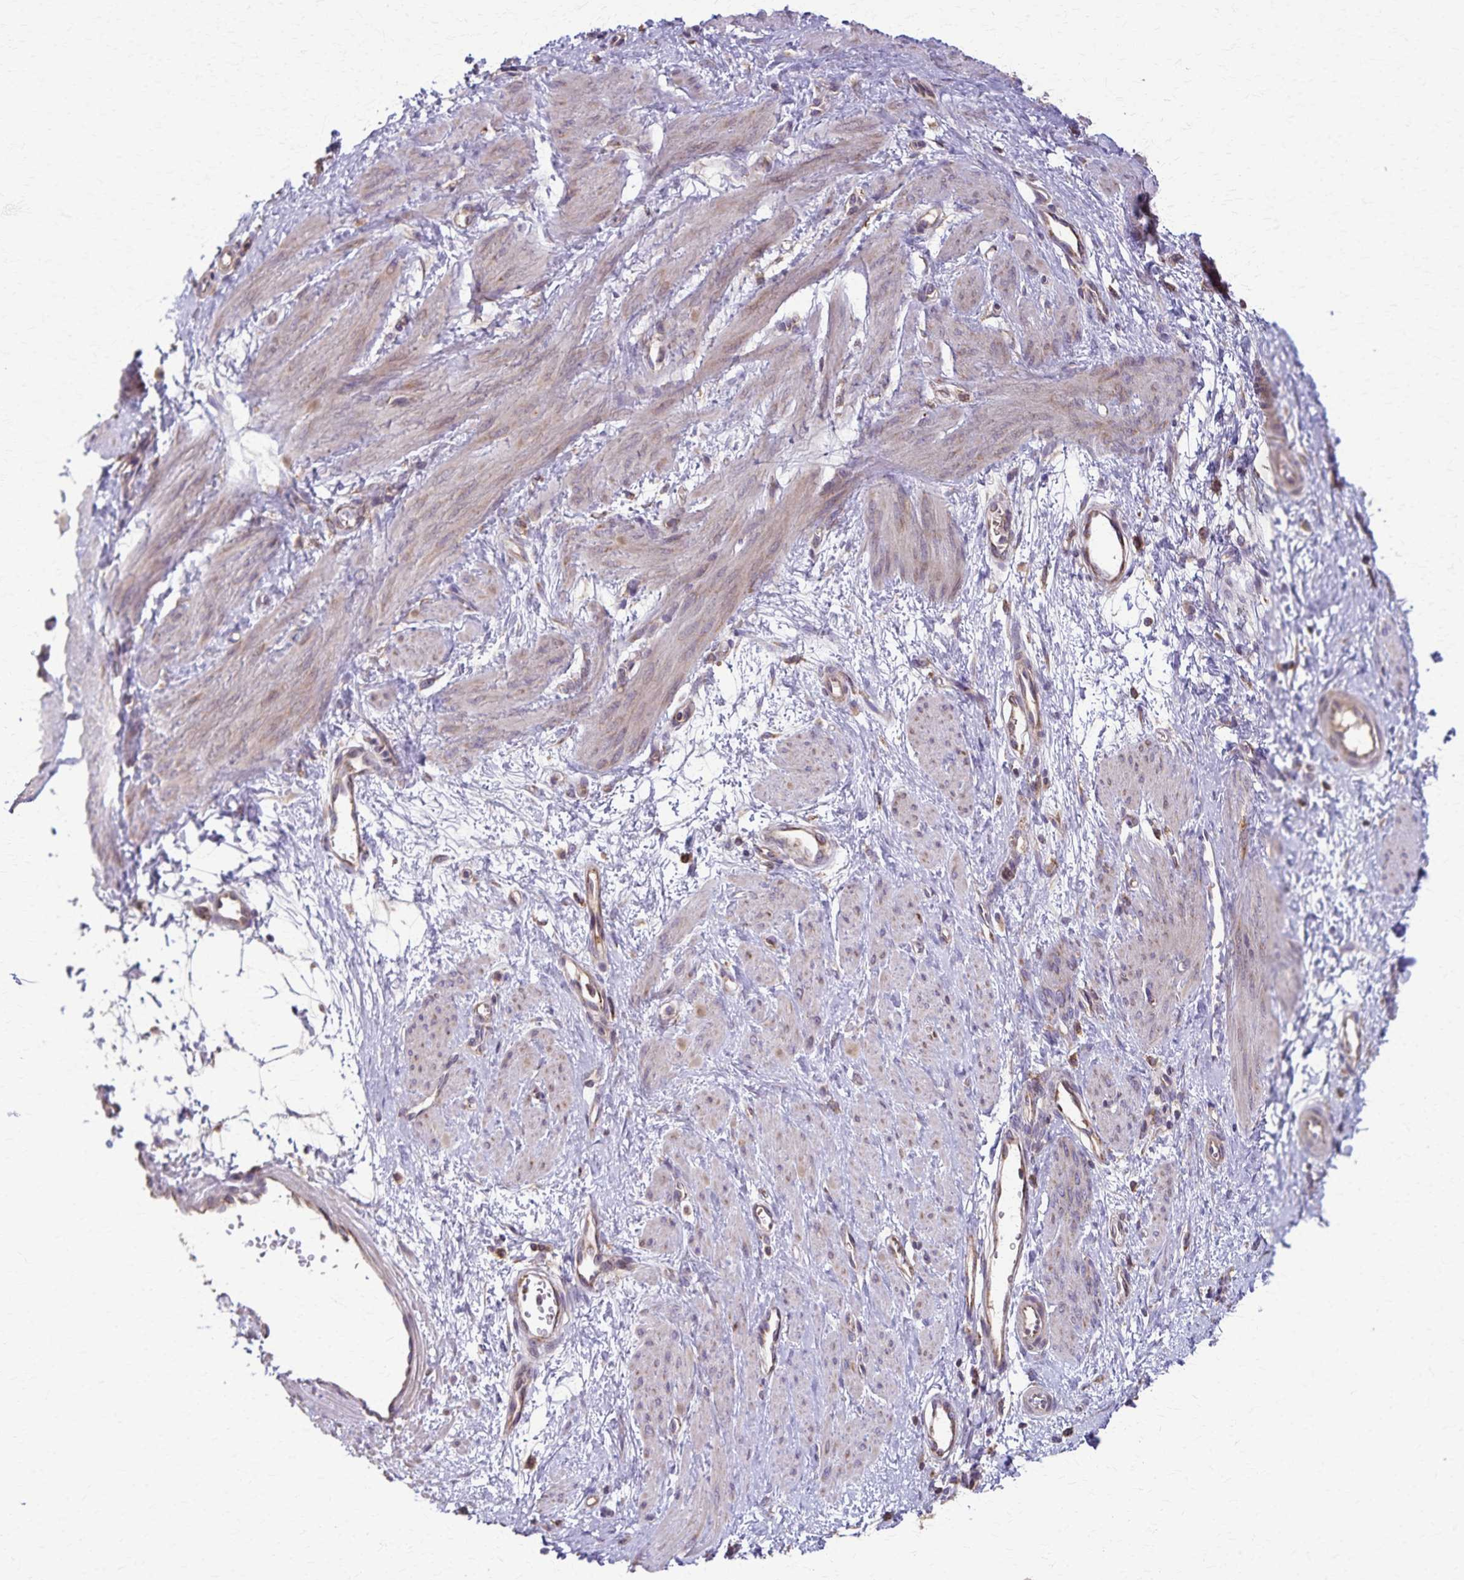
{"staining": {"intensity": "weak", "quantity": "<25%", "location": "cytoplasmic/membranous"}, "tissue": "smooth muscle", "cell_type": "Smooth muscle cells", "image_type": "normal", "snomed": [{"axis": "morphology", "description": "Normal tissue, NOS"}, {"axis": "topography", "description": "Smooth muscle"}, {"axis": "topography", "description": "Uterus"}], "caption": "Smooth muscle cells show no significant protein positivity in benign smooth muscle. (DAB immunohistochemistry (IHC), high magnification).", "gene": "RNF10", "patient": {"sex": "female", "age": 39}}